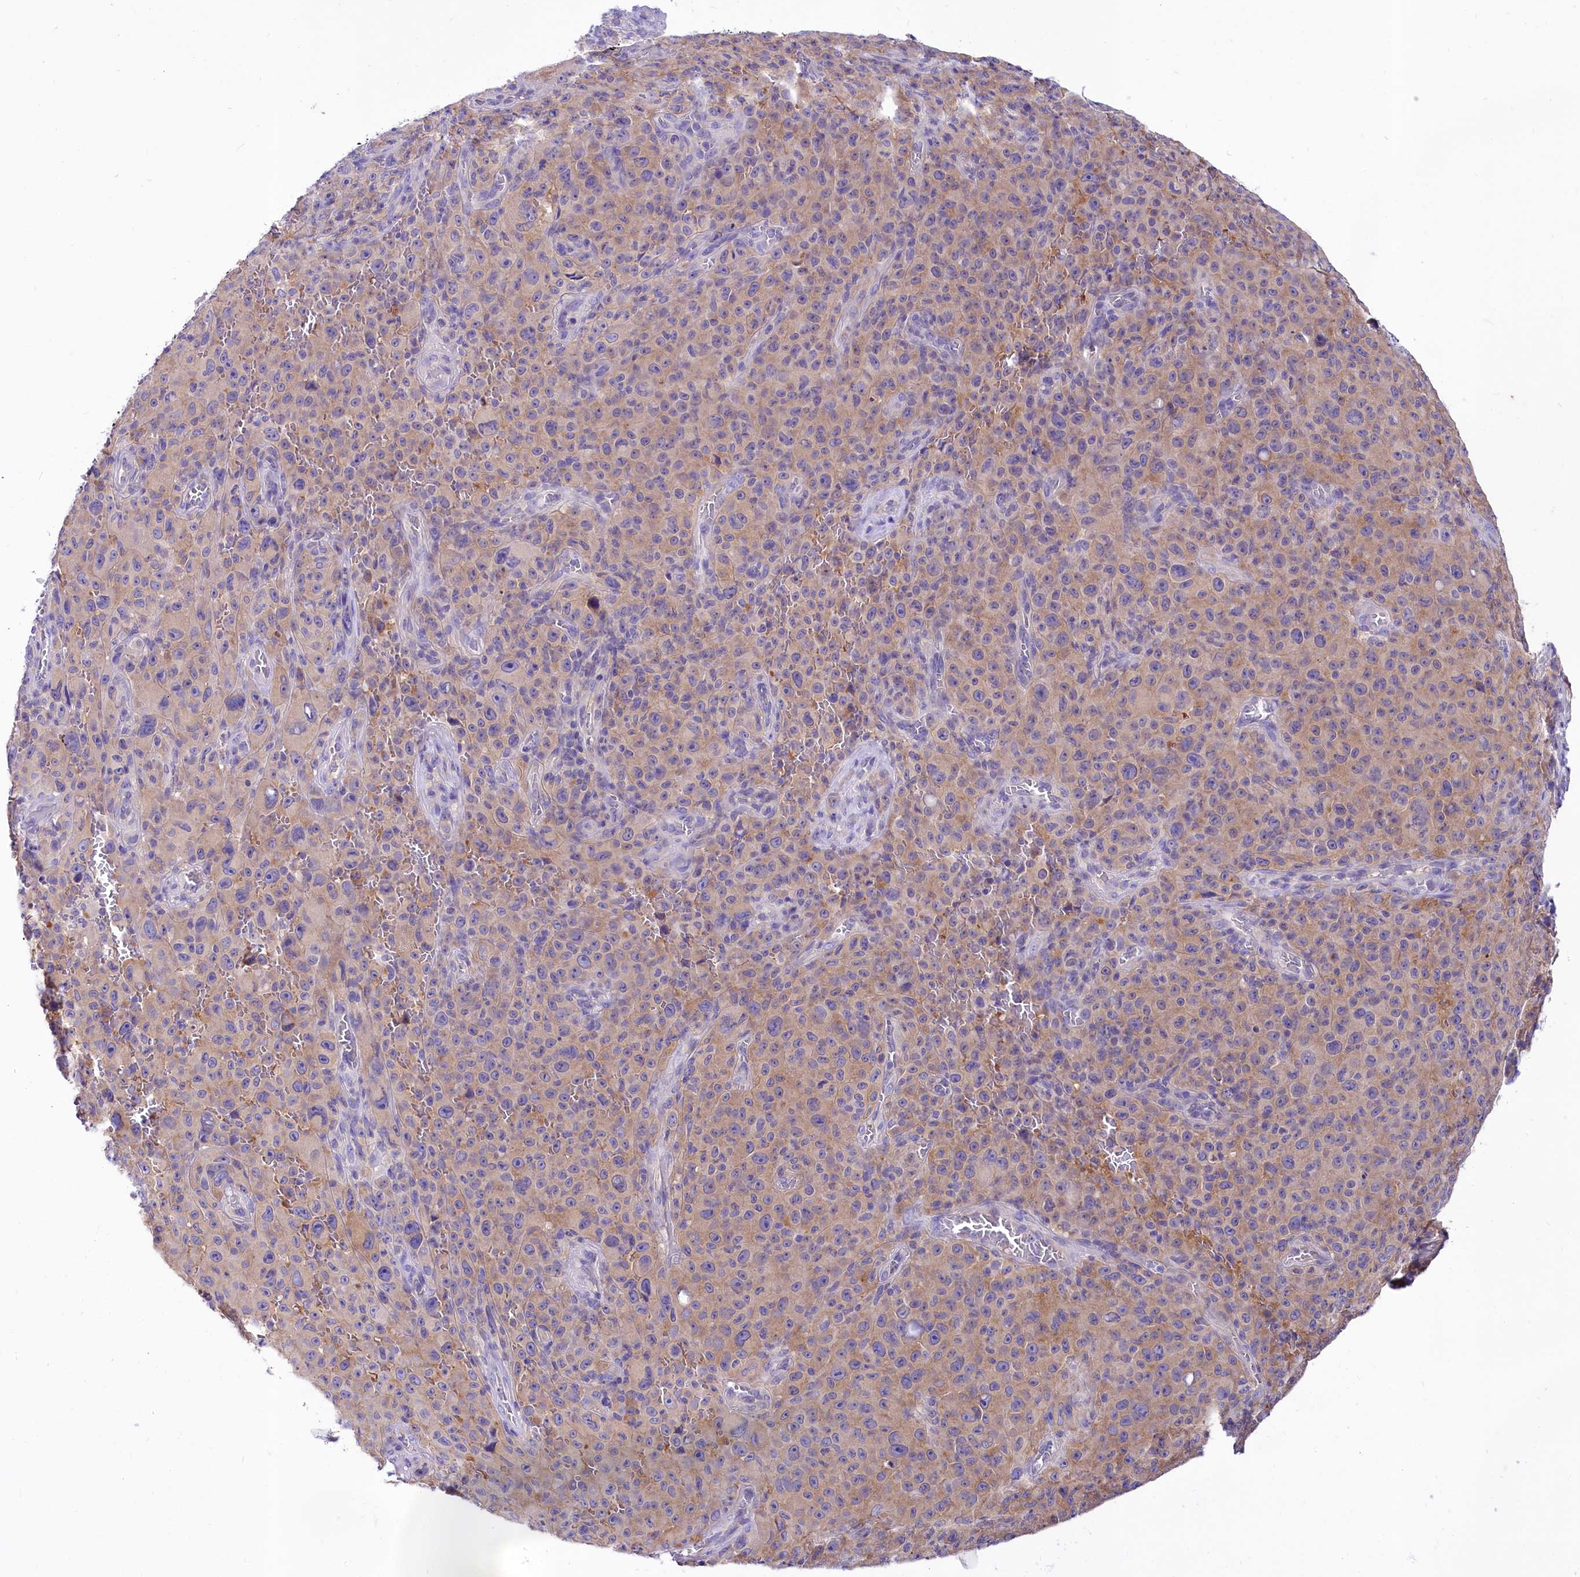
{"staining": {"intensity": "weak", "quantity": "<25%", "location": "cytoplasmic/membranous"}, "tissue": "melanoma", "cell_type": "Tumor cells", "image_type": "cancer", "snomed": [{"axis": "morphology", "description": "Malignant melanoma, NOS"}, {"axis": "topography", "description": "Skin"}], "caption": "An image of malignant melanoma stained for a protein demonstrates no brown staining in tumor cells. (Stains: DAB immunohistochemistry (IHC) with hematoxylin counter stain, Microscopy: brightfield microscopy at high magnification).", "gene": "ABHD5", "patient": {"sex": "female", "age": 82}}